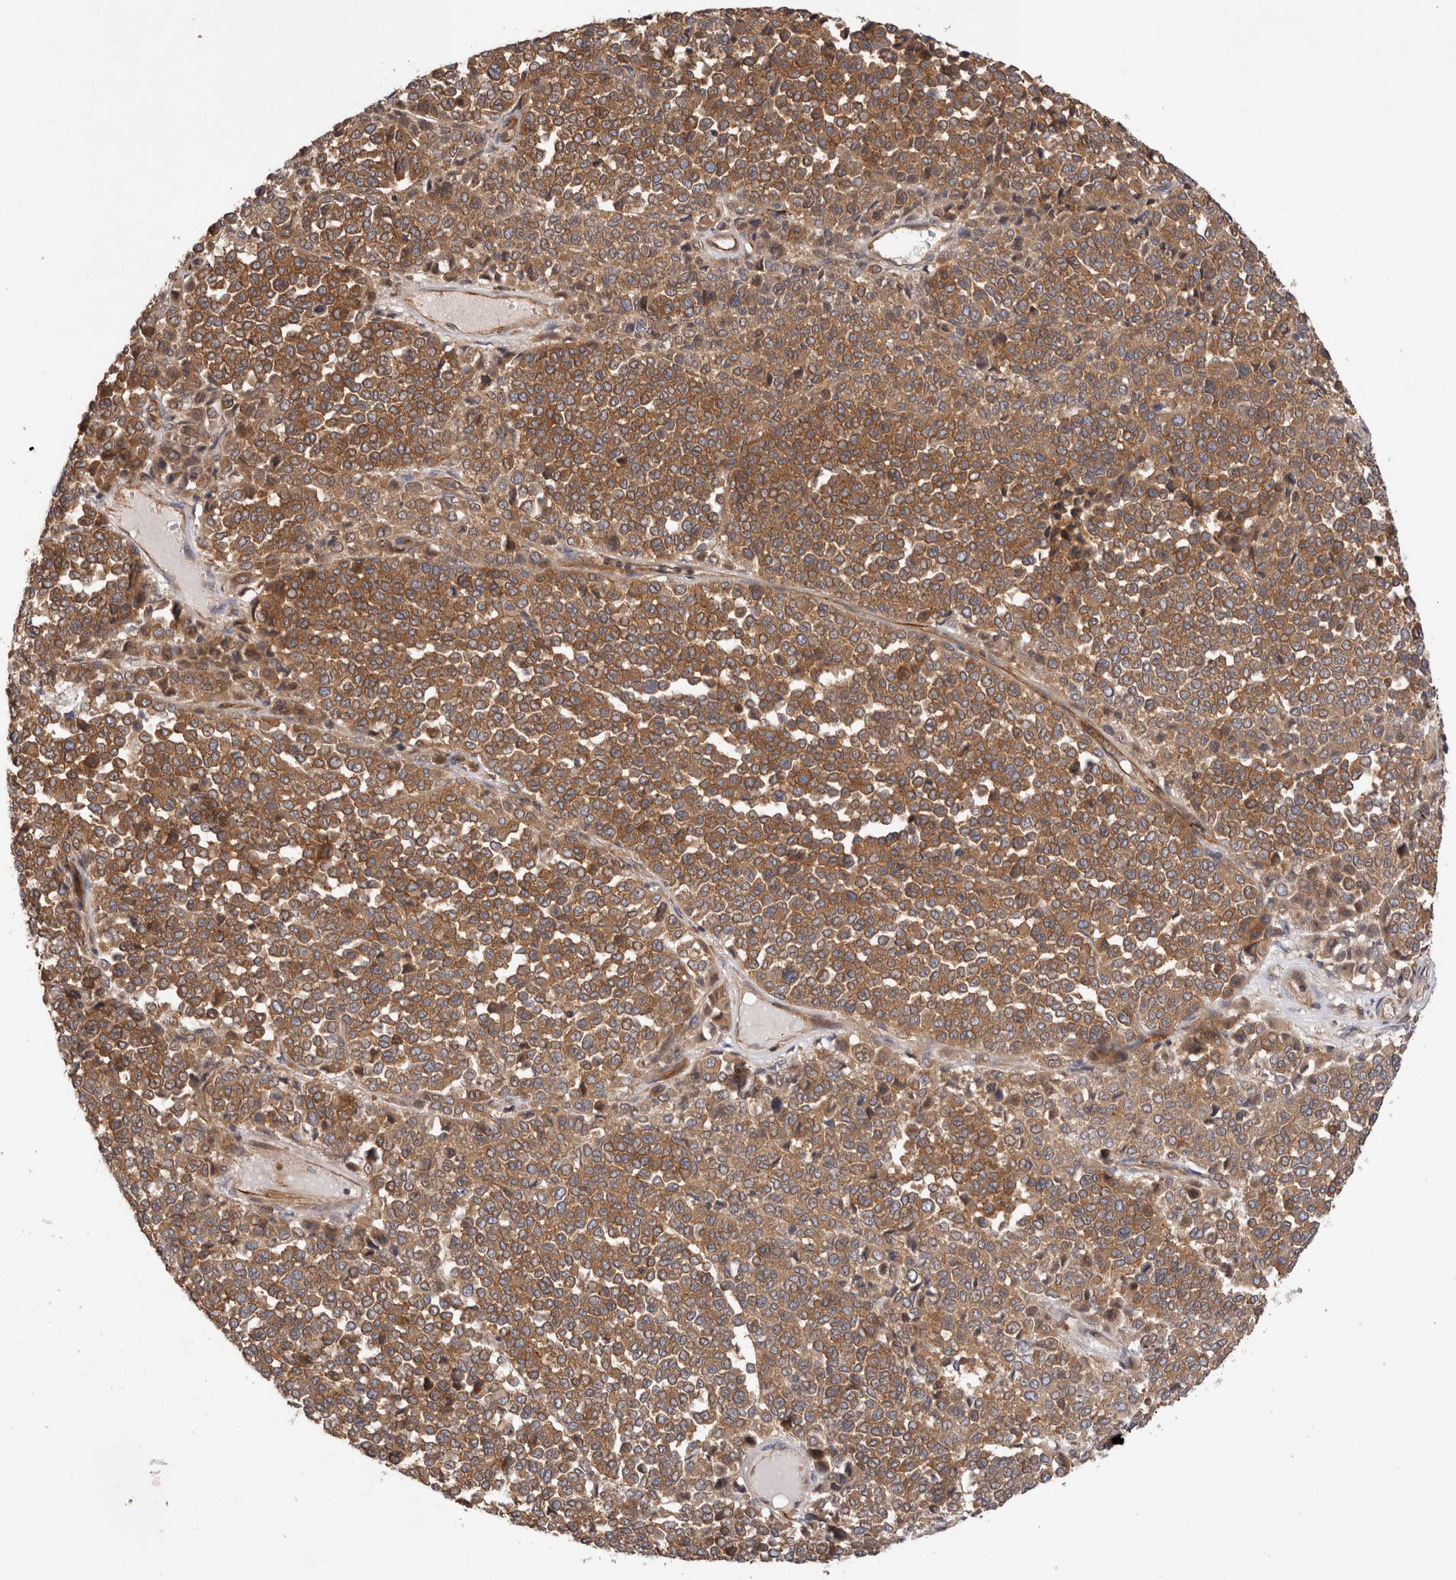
{"staining": {"intensity": "moderate", "quantity": ">75%", "location": "cytoplasmic/membranous"}, "tissue": "melanoma", "cell_type": "Tumor cells", "image_type": "cancer", "snomed": [{"axis": "morphology", "description": "Malignant melanoma, Metastatic site"}, {"axis": "topography", "description": "Pancreas"}], "caption": "Immunohistochemical staining of malignant melanoma (metastatic site) shows moderate cytoplasmic/membranous protein positivity in approximately >75% of tumor cells.", "gene": "BNIP2", "patient": {"sex": "female", "age": 30}}